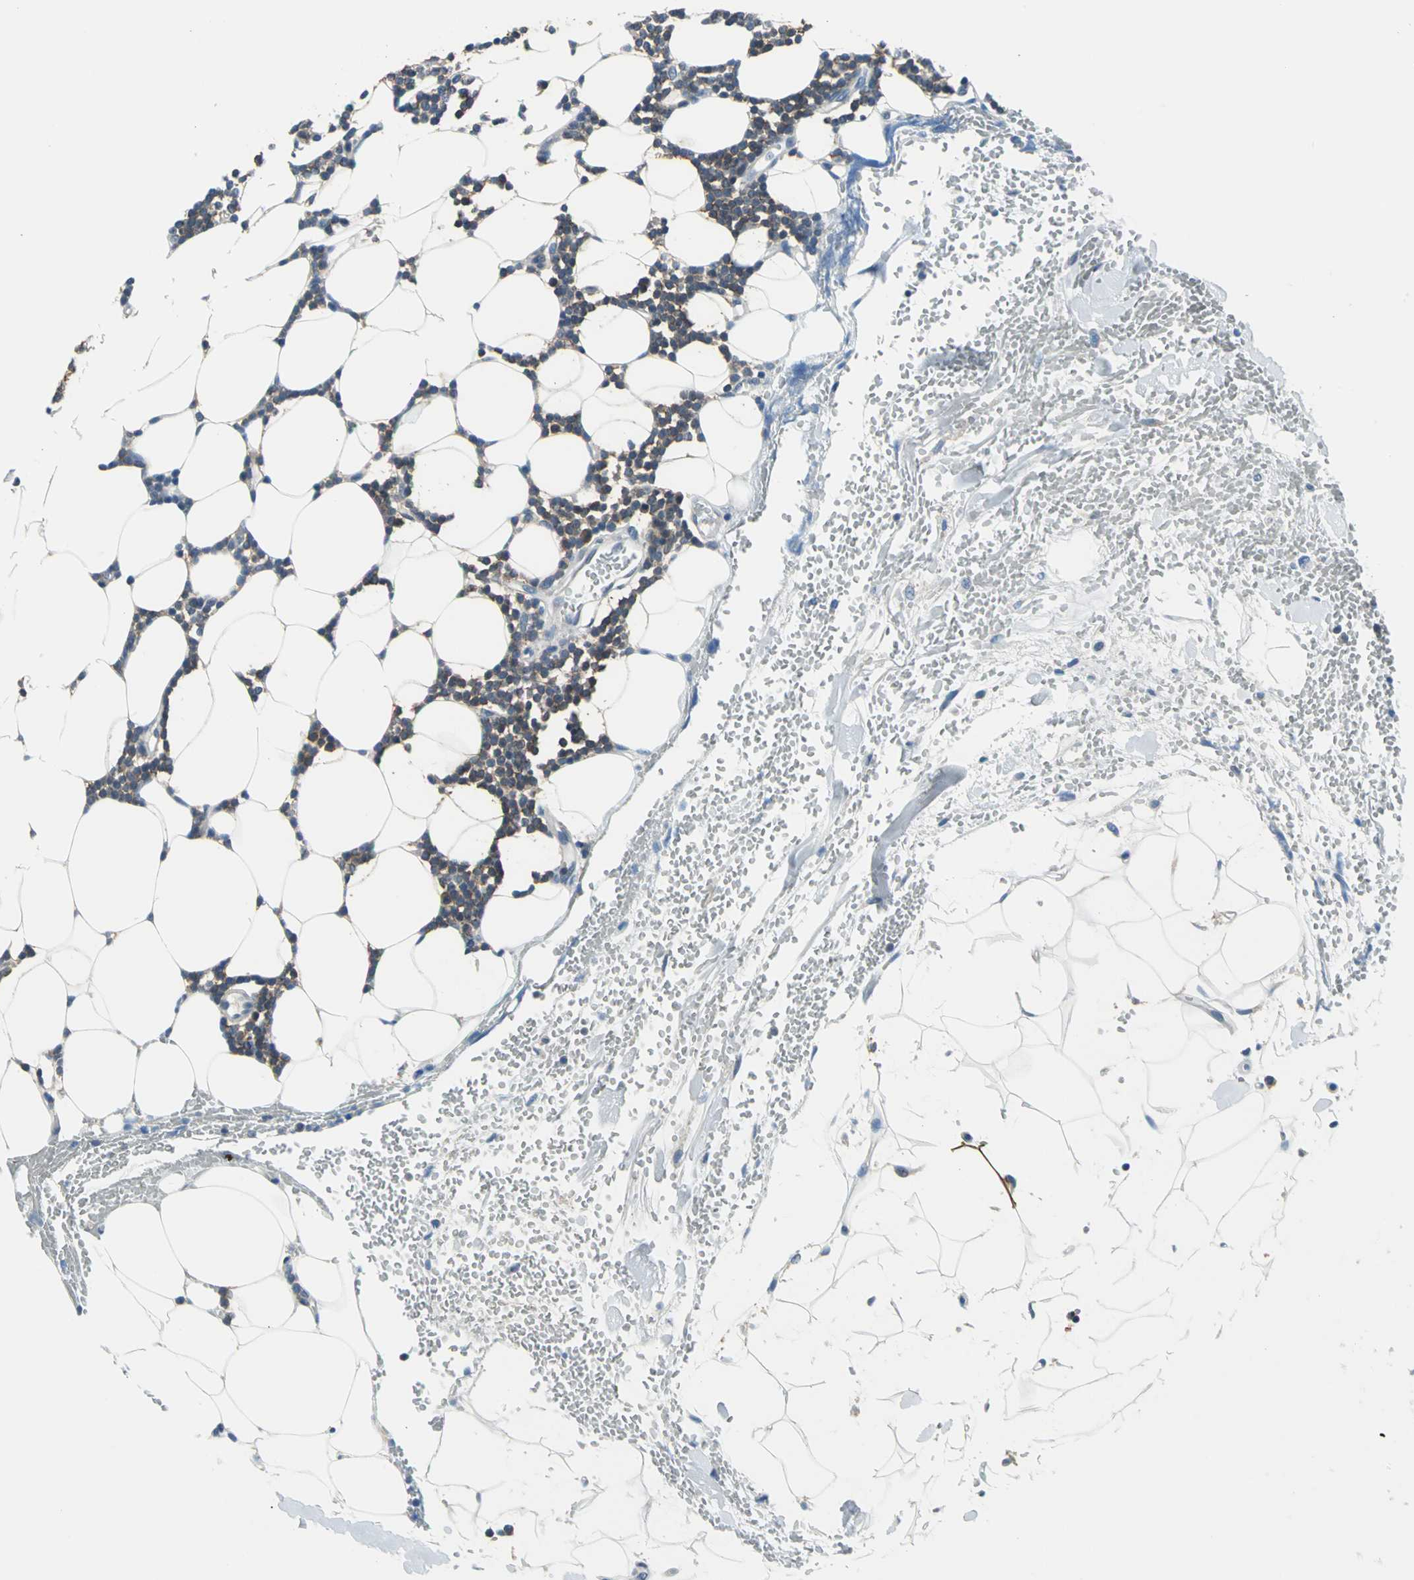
{"staining": {"intensity": "moderate", "quantity": ">75%", "location": "cytoplasmic/membranous"}, "tissue": "lymphoma", "cell_type": "Tumor cells", "image_type": "cancer", "snomed": [{"axis": "morphology", "description": "Malignant lymphoma, non-Hodgkin's type, Low grade"}, {"axis": "topography", "description": "Soft tissue"}], "caption": "Immunohistochemical staining of malignant lymphoma, non-Hodgkin's type (low-grade) shows medium levels of moderate cytoplasmic/membranous protein staining in about >75% of tumor cells.", "gene": "ZNF415", "patient": {"sex": "male", "age": 92}}